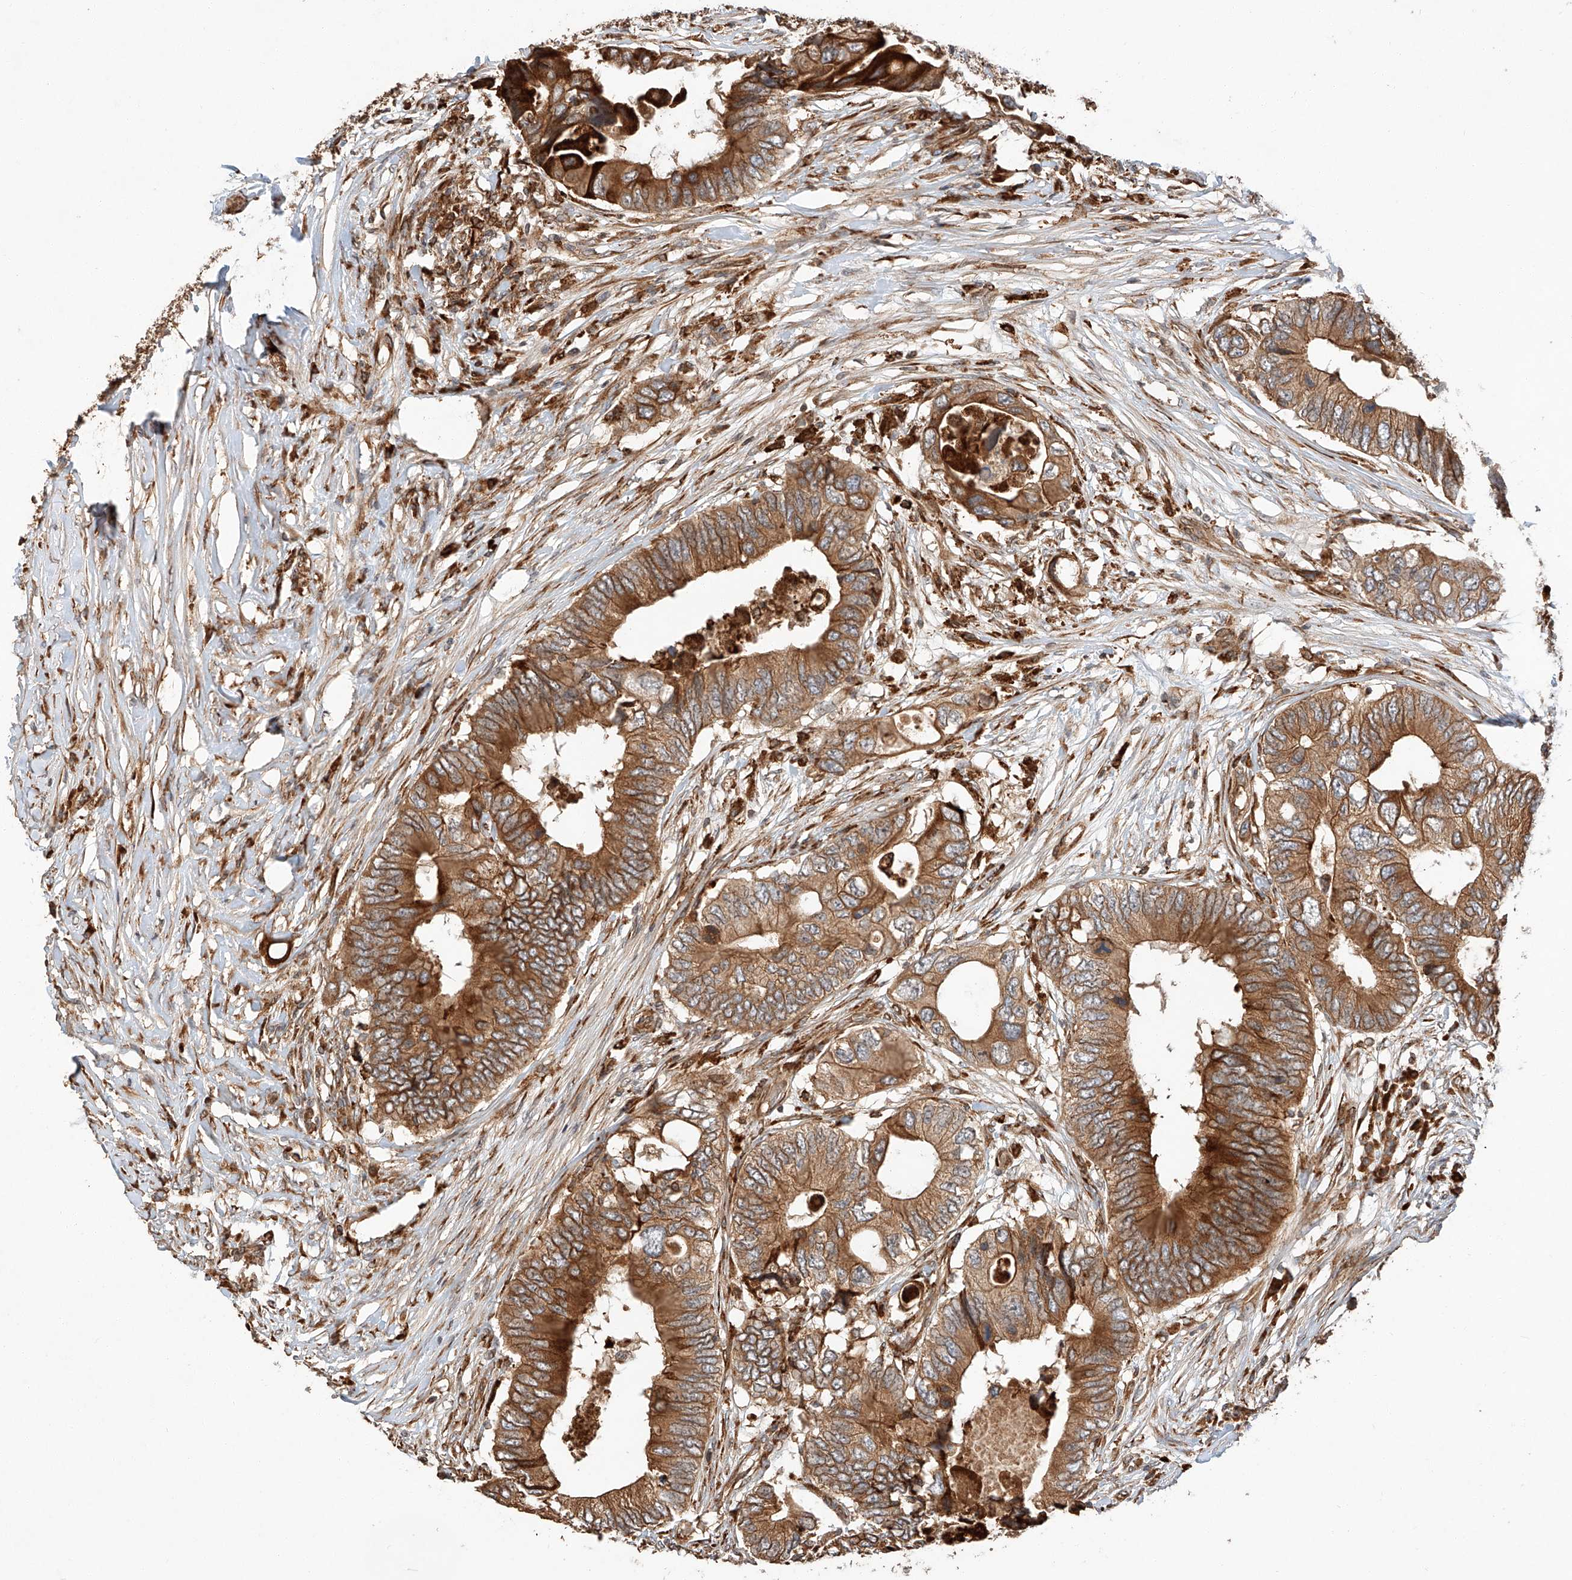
{"staining": {"intensity": "strong", "quantity": ">75%", "location": "cytoplasmic/membranous"}, "tissue": "colorectal cancer", "cell_type": "Tumor cells", "image_type": "cancer", "snomed": [{"axis": "morphology", "description": "Adenocarcinoma, NOS"}, {"axis": "topography", "description": "Colon"}], "caption": "Colorectal adenocarcinoma stained with DAB (3,3'-diaminobenzidine) immunohistochemistry (IHC) exhibits high levels of strong cytoplasmic/membranous staining in approximately >75% of tumor cells.", "gene": "ZNF84", "patient": {"sex": "male", "age": 71}}